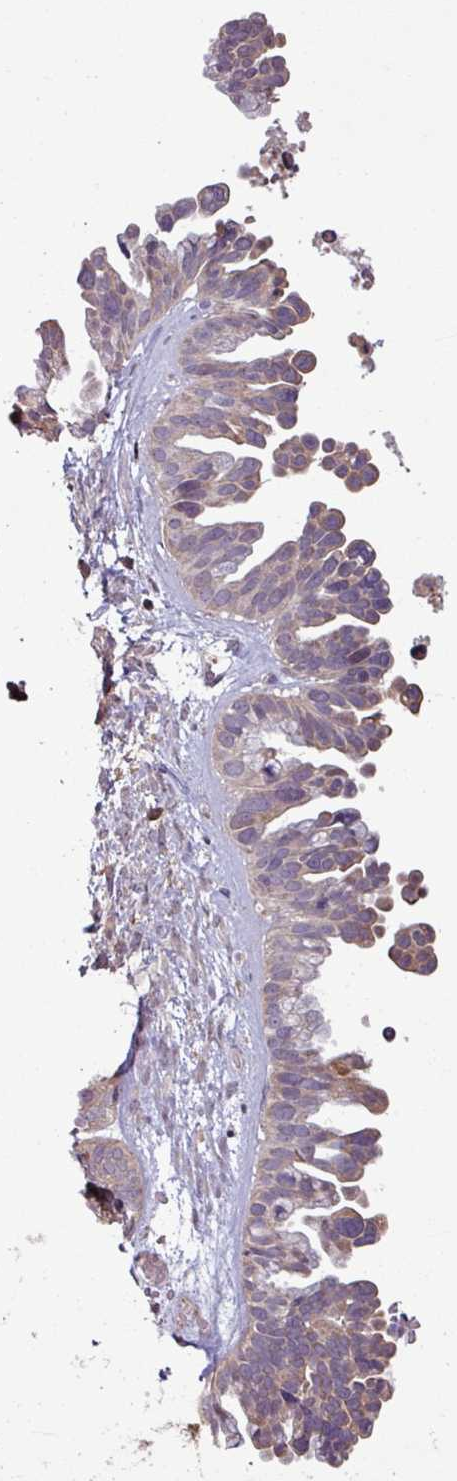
{"staining": {"intensity": "weak", "quantity": "25%-75%", "location": "cytoplasmic/membranous"}, "tissue": "ovarian cancer", "cell_type": "Tumor cells", "image_type": "cancer", "snomed": [{"axis": "morphology", "description": "Cystadenocarcinoma, serous, NOS"}, {"axis": "topography", "description": "Ovary"}], "caption": "Ovarian cancer (serous cystadenocarcinoma) tissue shows weak cytoplasmic/membranous expression in about 25%-75% of tumor cells, visualized by immunohistochemistry. The staining is performed using DAB (3,3'-diaminobenzidine) brown chromogen to label protein expression. The nuclei are counter-stained blue using hematoxylin.", "gene": "OR6B1", "patient": {"sex": "female", "age": 56}}